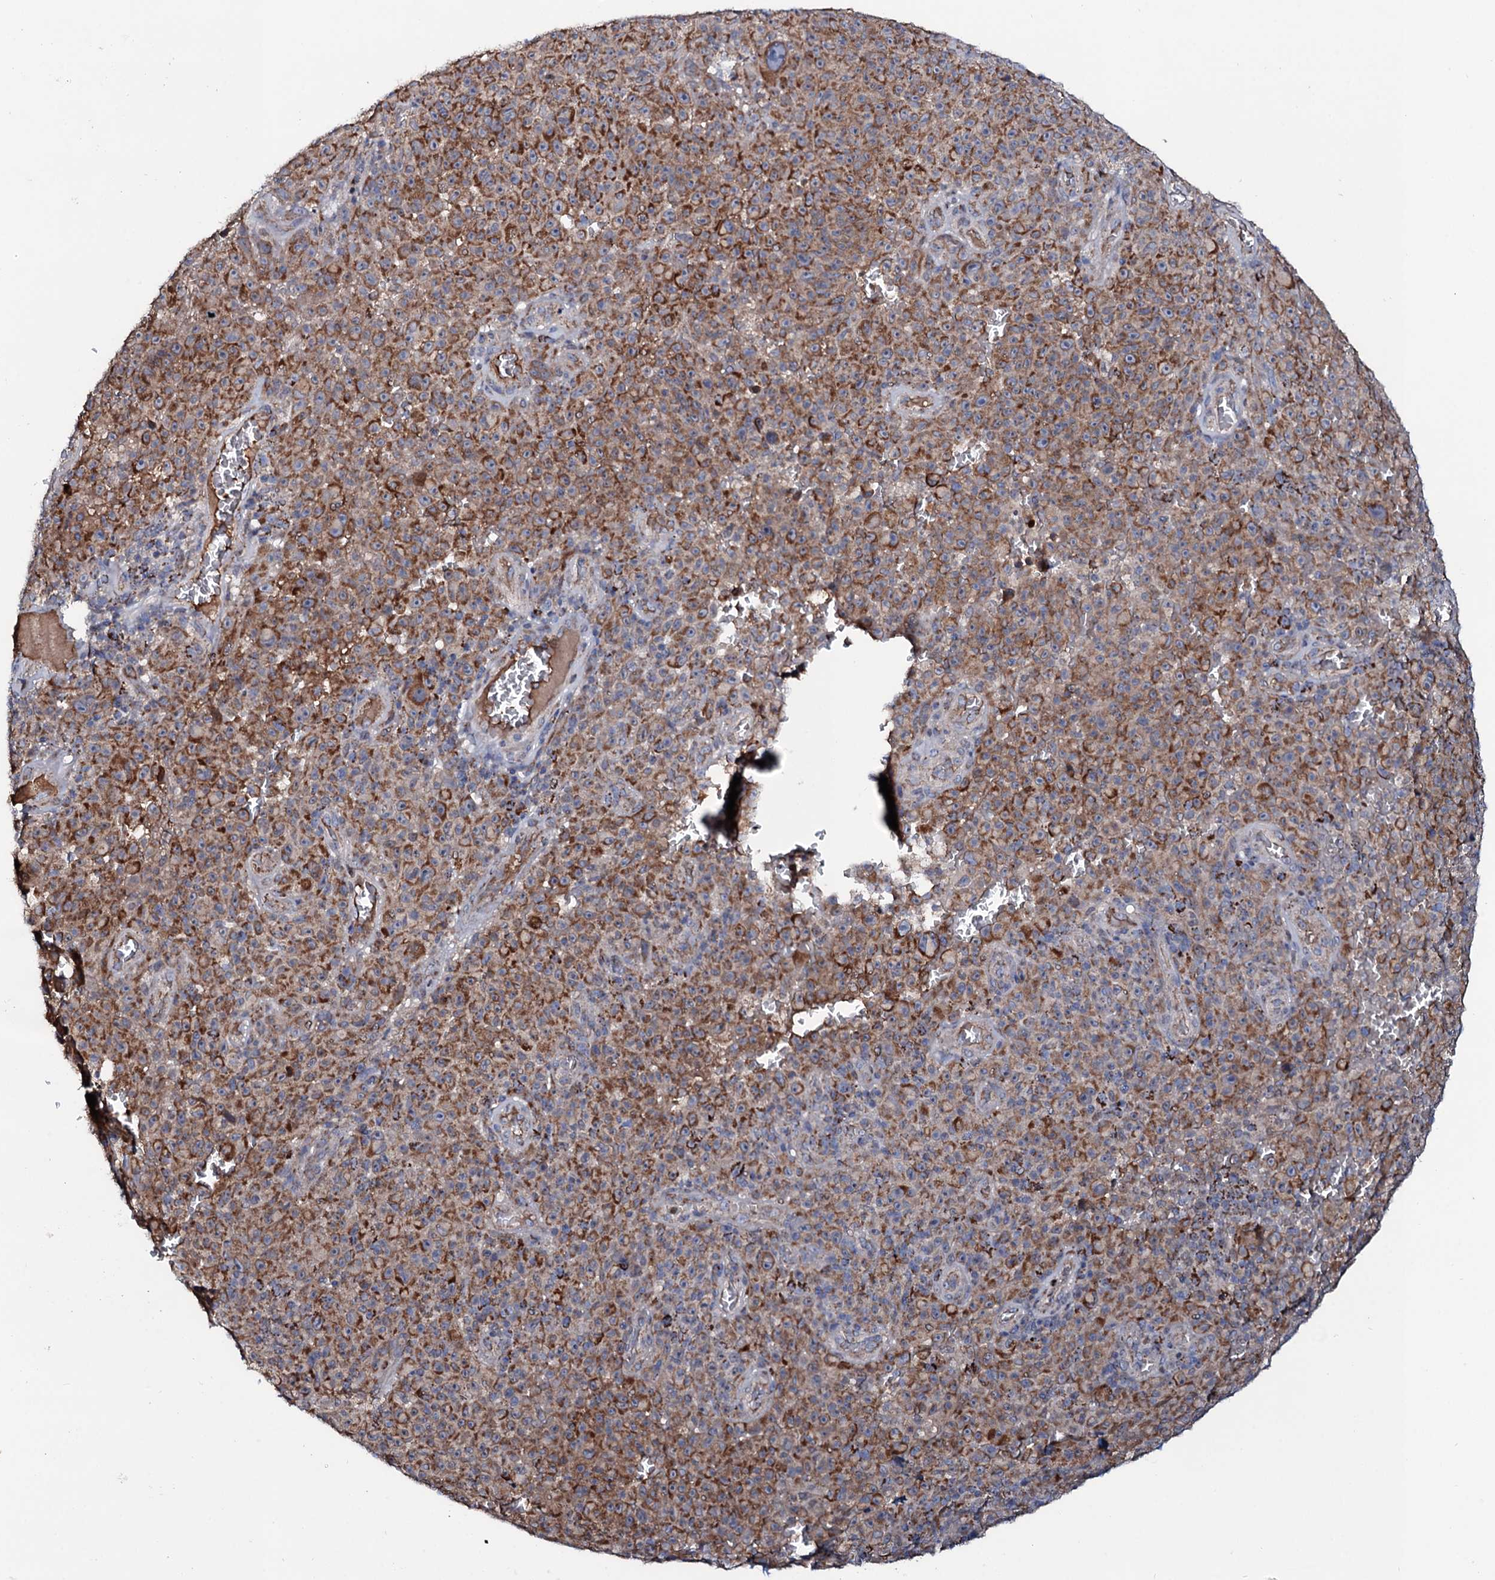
{"staining": {"intensity": "moderate", "quantity": ">75%", "location": "cytoplasmic/membranous"}, "tissue": "melanoma", "cell_type": "Tumor cells", "image_type": "cancer", "snomed": [{"axis": "morphology", "description": "Malignant melanoma, NOS"}, {"axis": "topography", "description": "Skin"}], "caption": "IHC histopathology image of neoplastic tissue: human malignant melanoma stained using IHC reveals medium levels of moderate protein expression localized specifically in the cytoplasmic/membranous of tumor cells, appearing as a cytoplasmic/membranous brown color.", "gene": "PPP1R3D", "patient": {"sex": "female", "age": 82}}